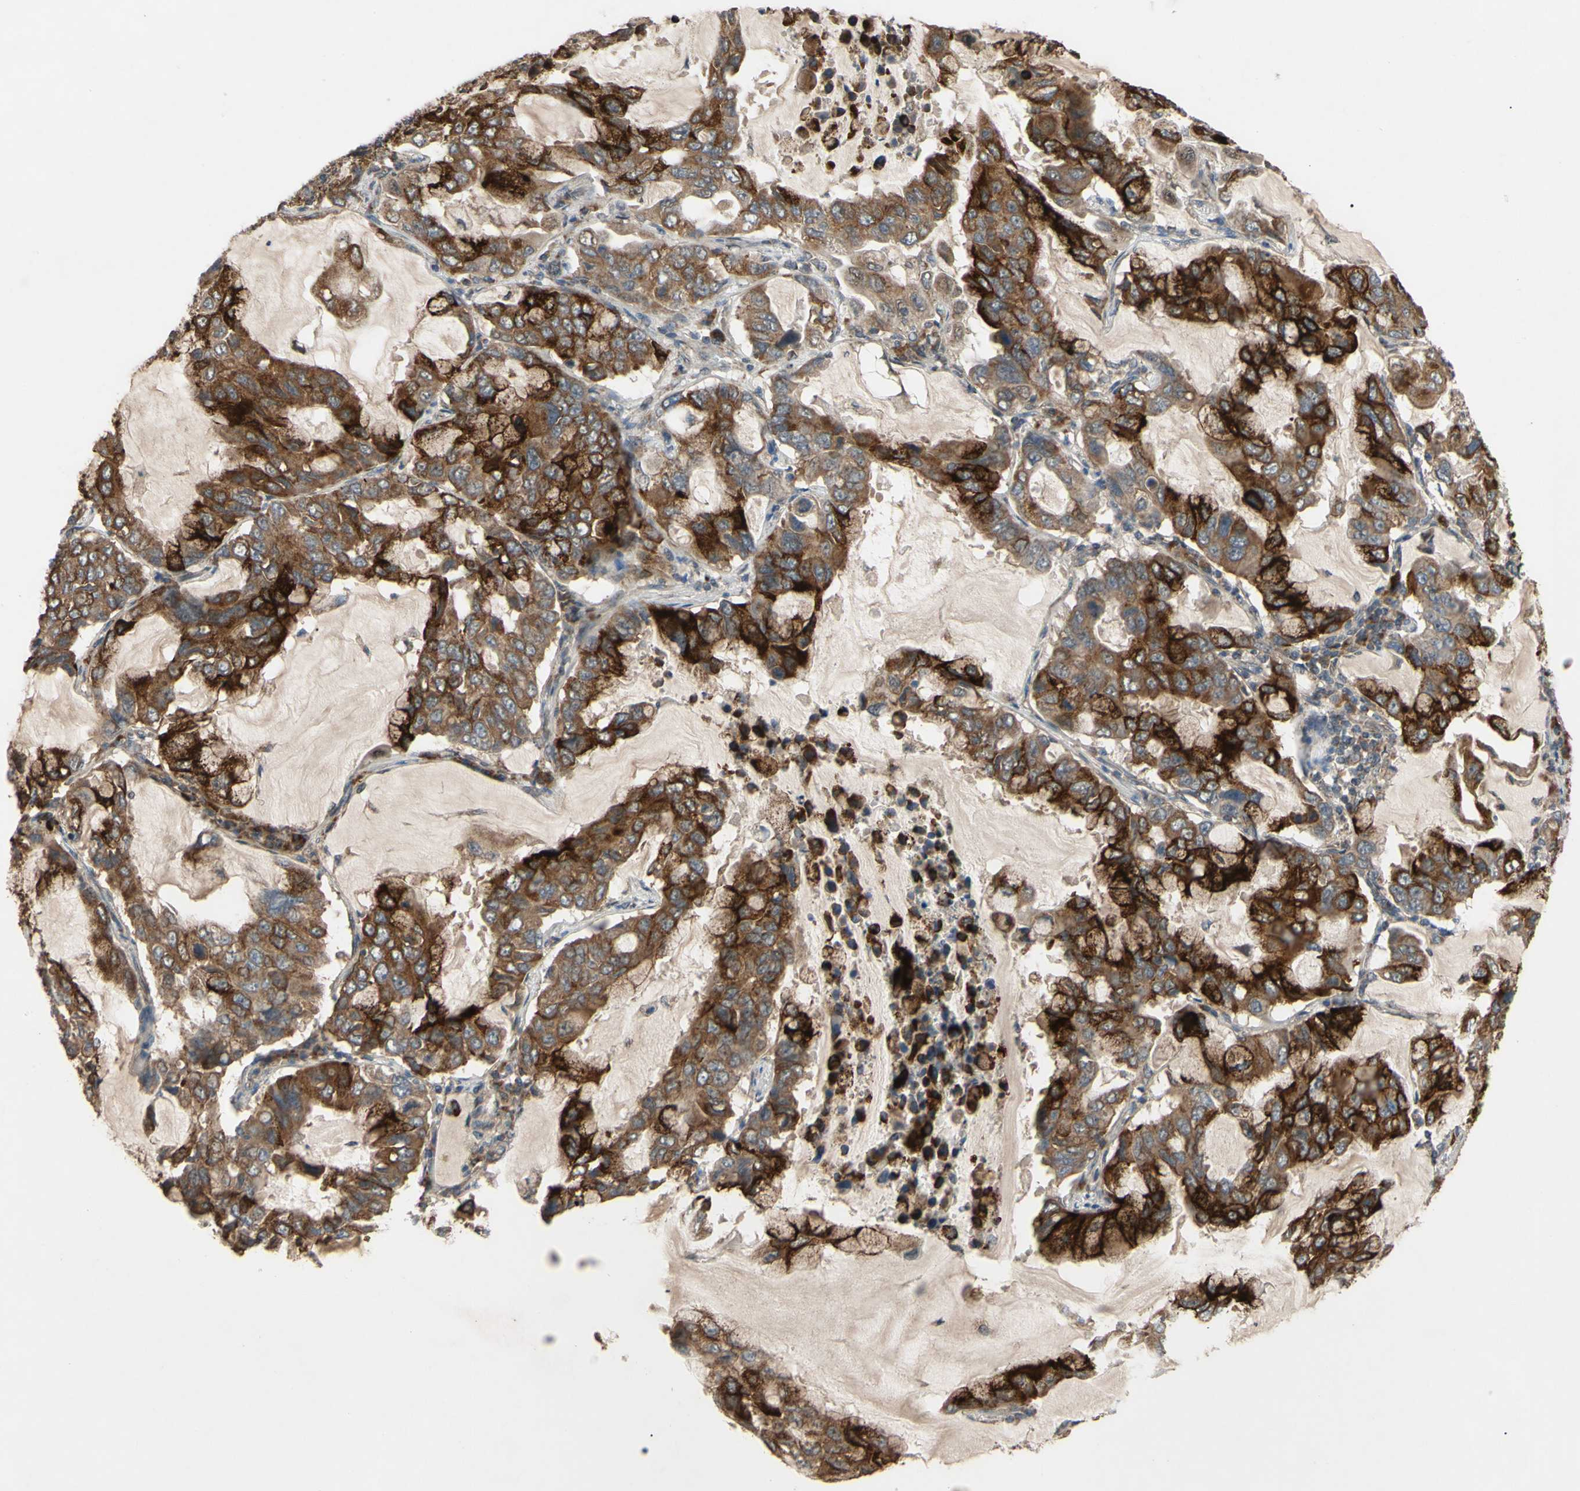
{"staining": {"intensity": "strong", "quantity": ">75%", "location": "cytoplasmic/membranous"}, "tissue": "lung cancer", "cell_type": "Tumor cells", "image_type": "cancer", "snomed": [{"axis": "morphology", "description": "Adenocarcinoma, NOS"}, {"axis": "topography", "description": "Lung"}], "caption": "Approximately >75% of tumor cells in lung cancer demonstrate strong cytoplasmic/membranous protein positivity as visualized by brown immunohistochemical staining.", "gene": "CD164", "patient": {"sex": "male", "age": 64}}